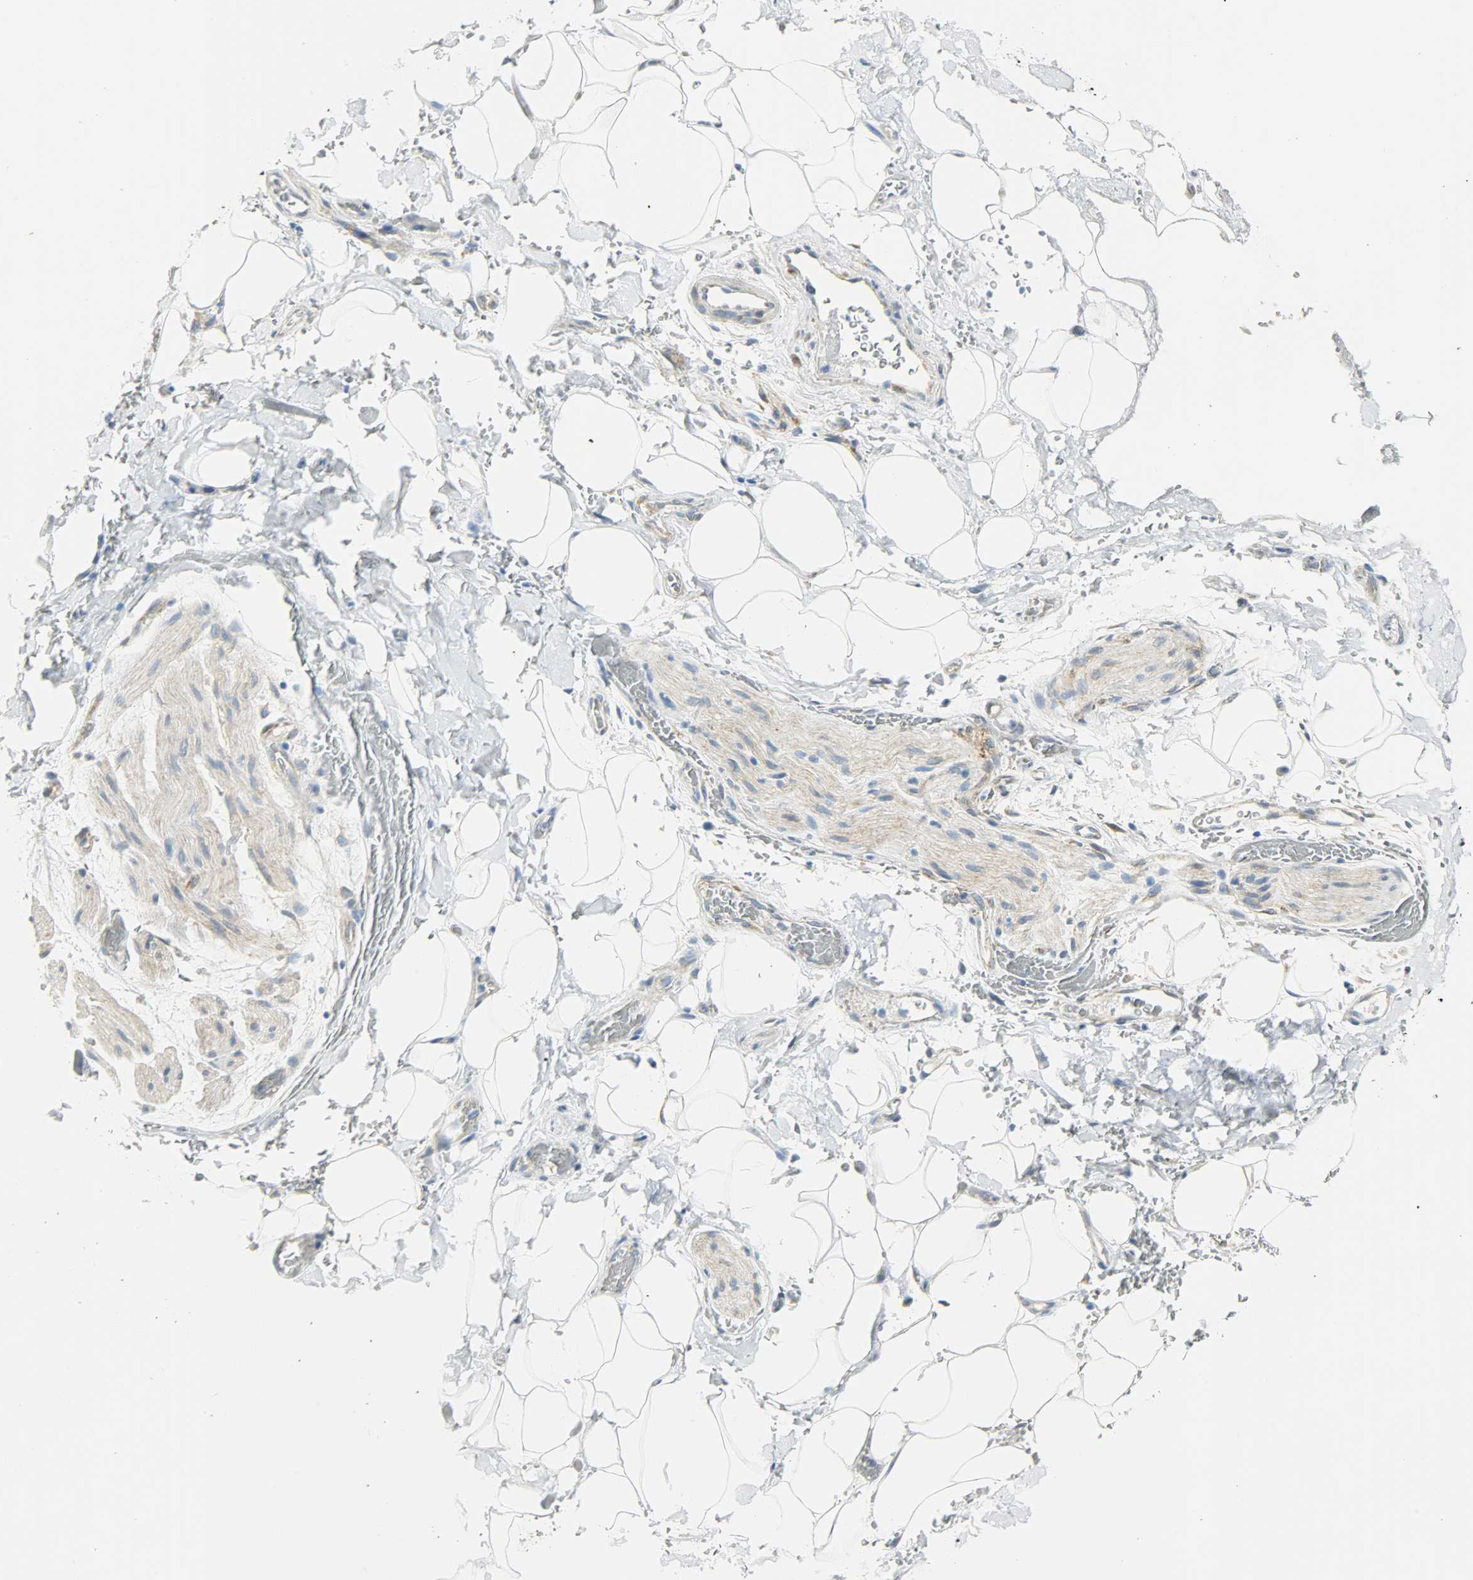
{"staining": {"intensity": "negative", "quantity": "none", "location": "none"}, "tissue": "adipose tissue", "cell_type": "Adipocytes", "image_type": "normal", "snomed": [{"axis": "morphology", "description": "Normal tissue, NOS"}, {"axis": "morphology", "description": "Cholangiocarcinoma"}, {"axis": "topography", "description": "Liver"}, {"axis": "topography", "description": "Peripheral nerve tissue"}], "caption": "A histopathology image of adipose tissue stained for a protein shows no brown staining in adipocytes. (DAB (3,3'-diaminobenzidine) IHC visualized using brightfield microscopy, high magnification).", "gene": "PKD2", "patient": {"sex": "male", "age": 50}}